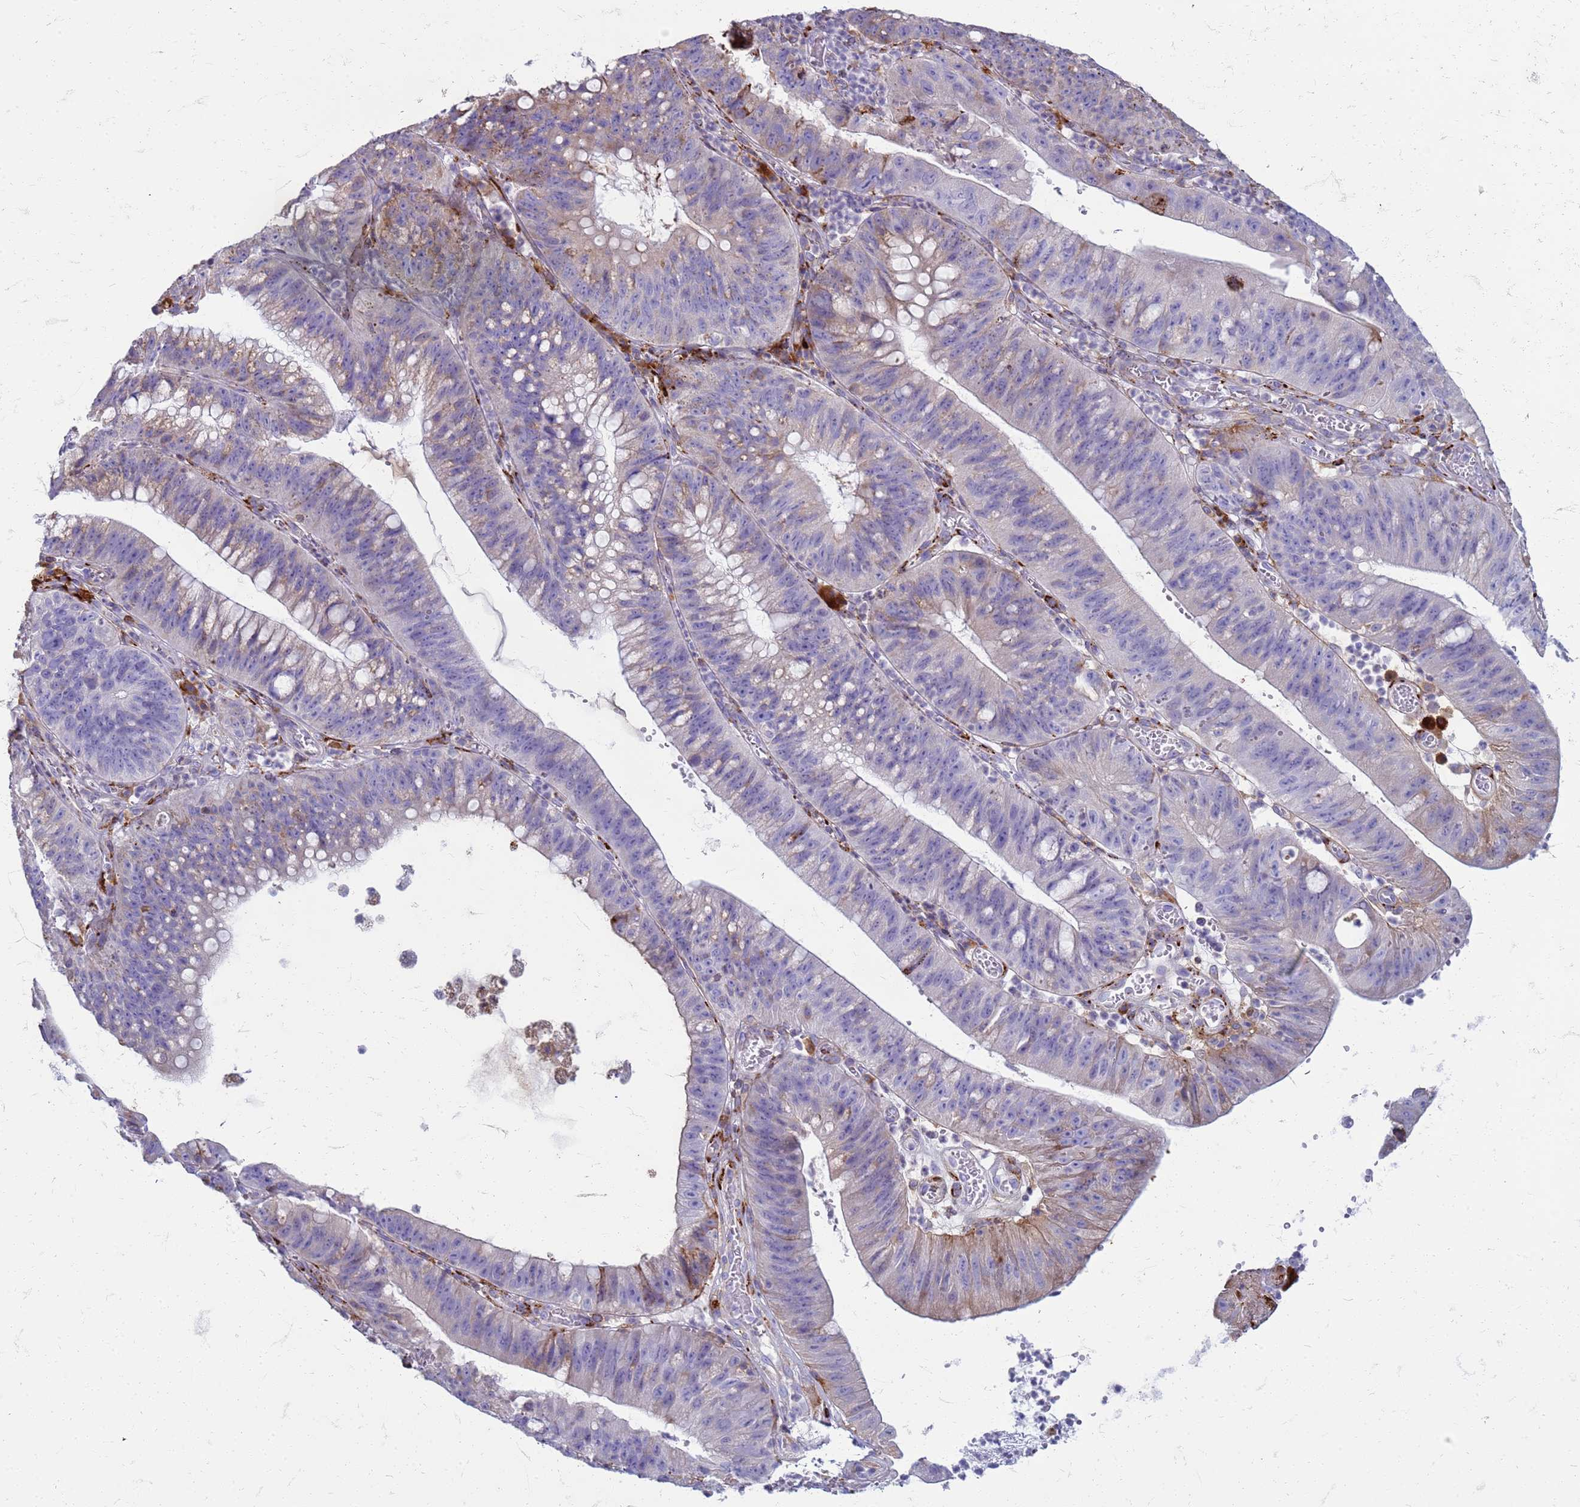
{"staining": {"intensity": "weak", "quantity": "<25%", "location": "cytoplasmic/membranous"}, "tissue": "stomach cancer", "cell_type": "Tumor cells", "image_type": "cancer", "snomed": [{"axis": "morphology", "description": "Adenocarcinoma, NOS"}, {"axis": "topography", "description": "Stomach"}], "caption": "High power microscopy photomicrograph of an IHC photomicrograph of stomach cancer (adenocarcinoma), revealing no significant expression in tumor cells.", "gene": "PDK3", "patient": {"sex": "male", "age": 59}}